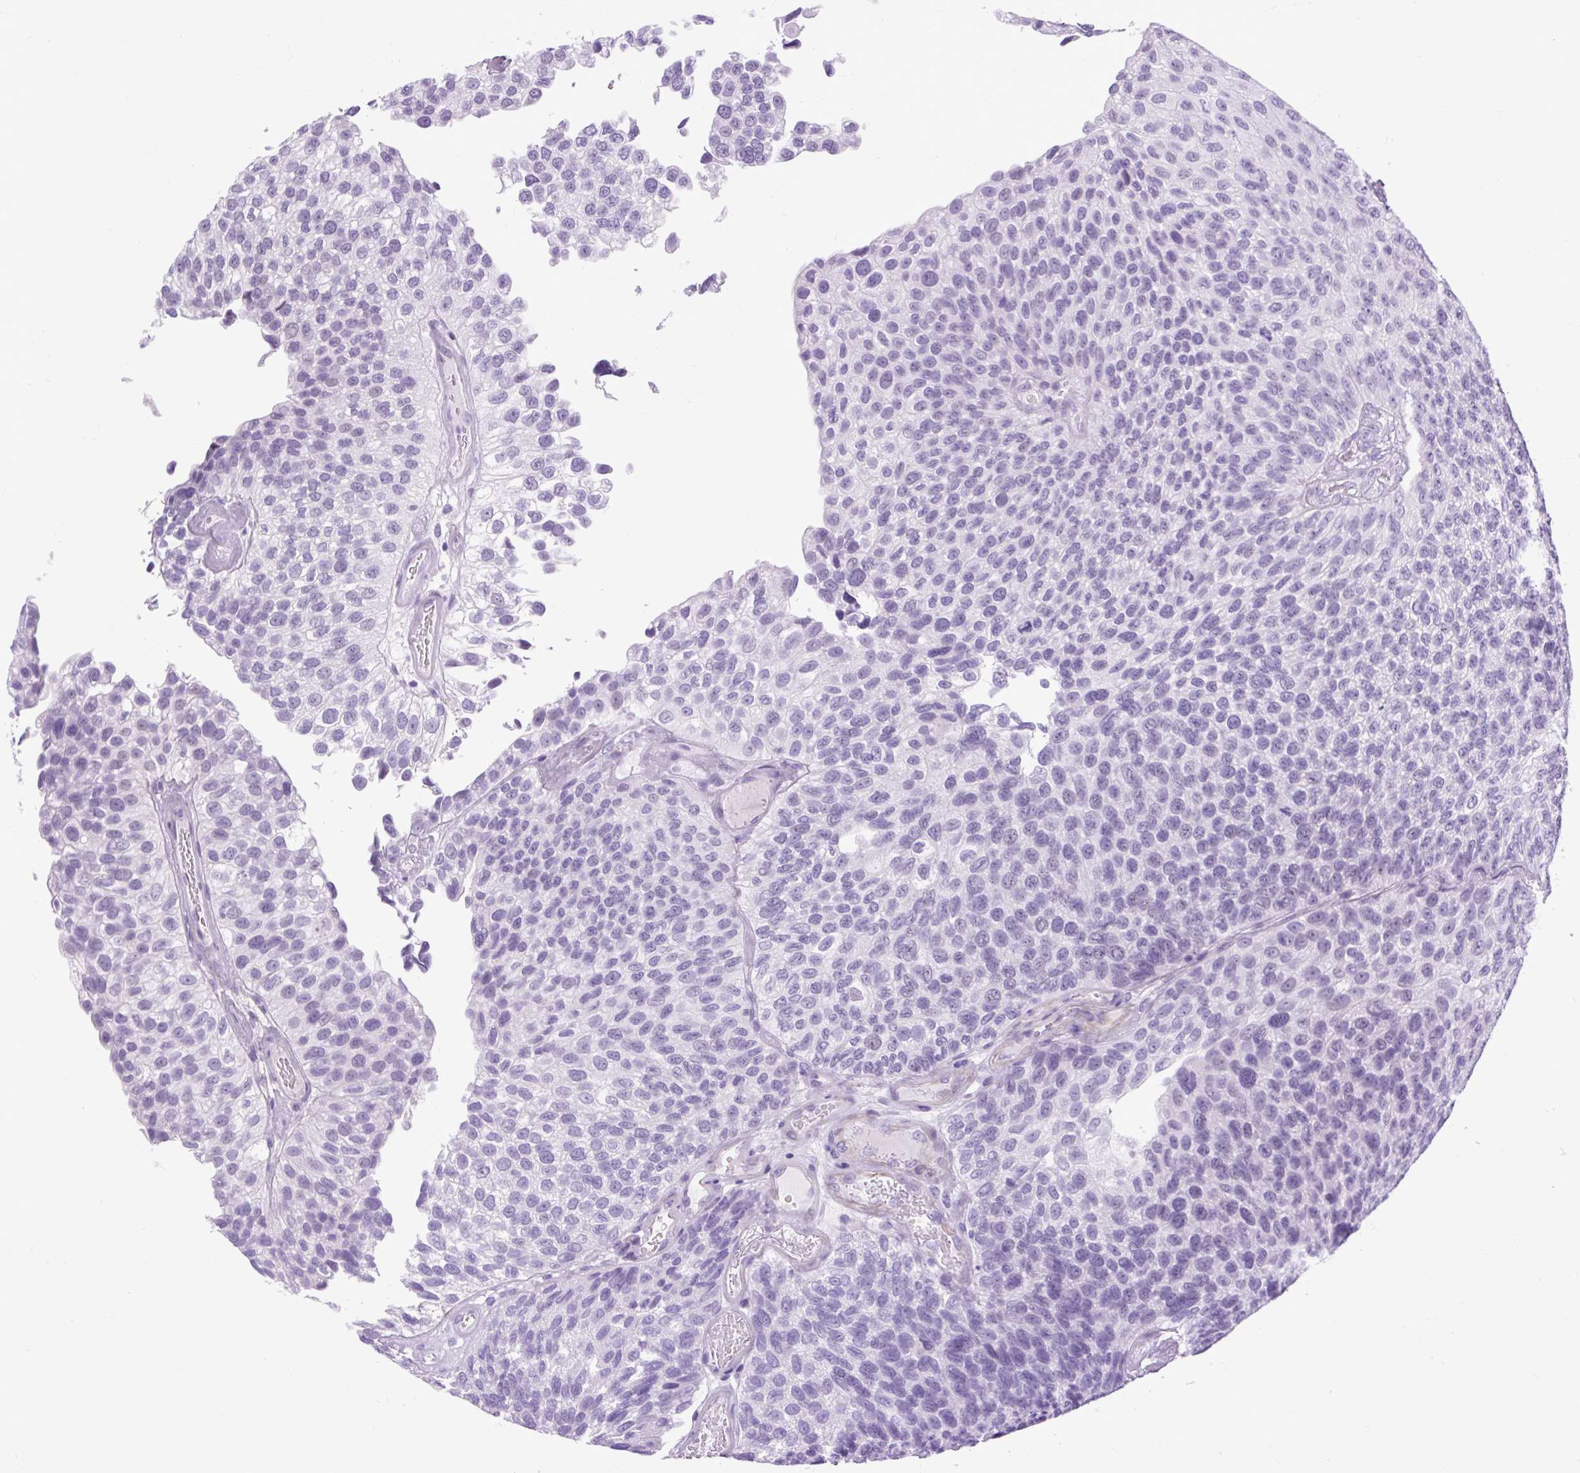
{"staining": {"intensity": "negative", "quantity": "none", "location": "none"}, "tissue": "urothelial cancer", "cell_type": "Tumor cells", "image_type": "cancer", "snomed": [{"axis": "morphology", "description": "Urothelial carcinoma, NOS"}, {"axis": "topography", "description": "Urinary bladder"}], "caption": "Urothelial cancer was stained to show a protein in brown. There is no significant staining in tumor cells.", "gene": "DPP6", "patient": {"sex": "male", "age": 87}}